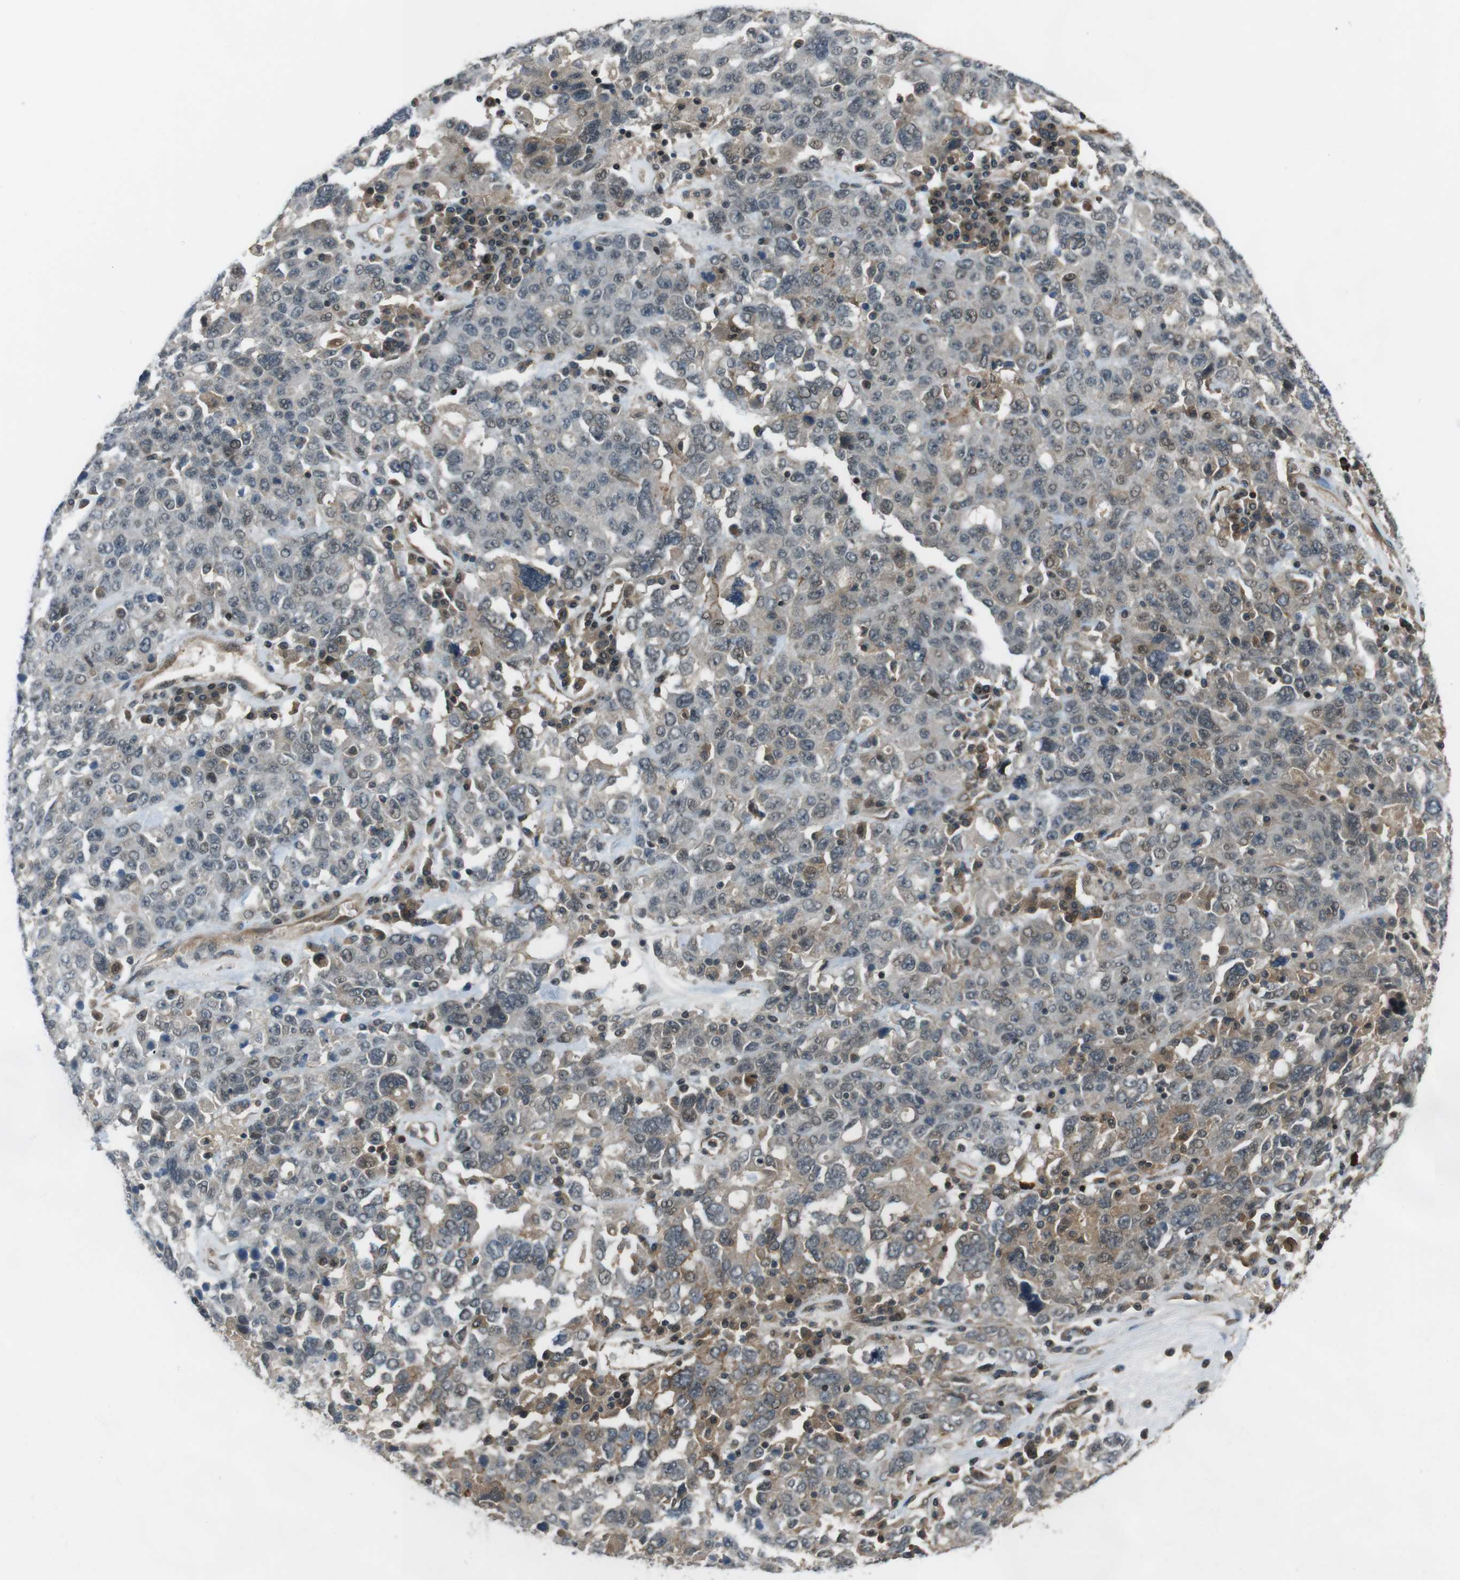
{"staining": {"intensity": "moderate", "quantity": "<25%", "location": "cytoplasmic/membranous,nuclear"}, "tissue": "ovarian cancer", "cell_type": "Tumor cells", "image_type": "cancer", "snomed": [{"axis": "morphology", "description": "Carcinoma, endometroid"}, {"axis": "topography", "description": "Ovary"}], "caption": "The immunohistochemical stain shows moderate cytoplasmic/membranous and nuclear positivity in tumor cells of ovarian endometroid carcinoma tissue.", "gene": "TIAM2", "patient": {"sex": "female", "age": 62}}